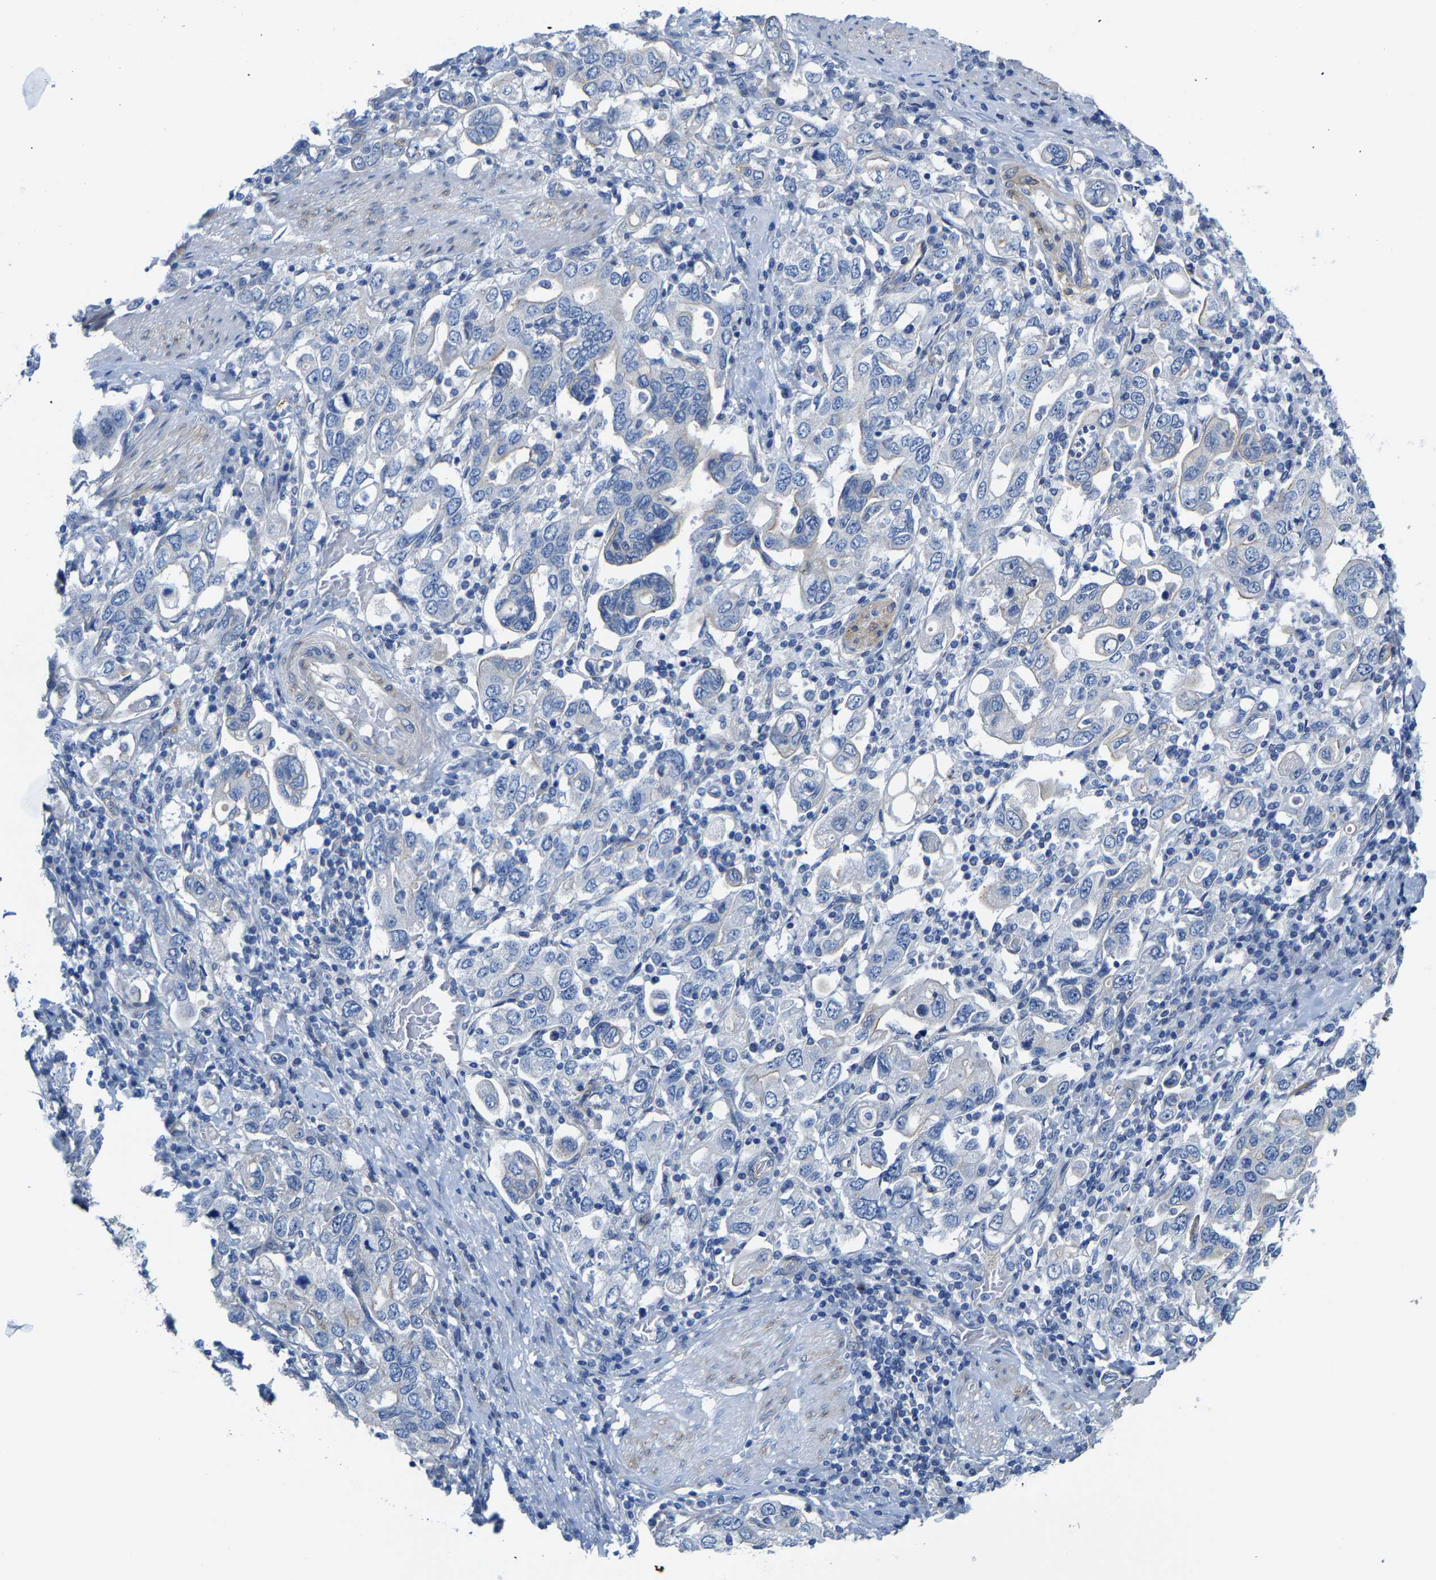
{"staining": {"intensity": "negative", "quantity": "none", "location": "none"}, "tissue": "stomach cancer", "cell_type": "Tumor cells", "image_type": "cancer", "snomed": [{"axis": "morphology", "description": "Adenocarcinoma, NOS"}, {"axis": "topography", "description": "Stomach, upper"}], "caption": "A histopathology image of human adenocarcinoma (stomach) is negative for staining in tumor cells.", "gene": "DSCAM", "patient": {"sex": "male", "age": 62}}